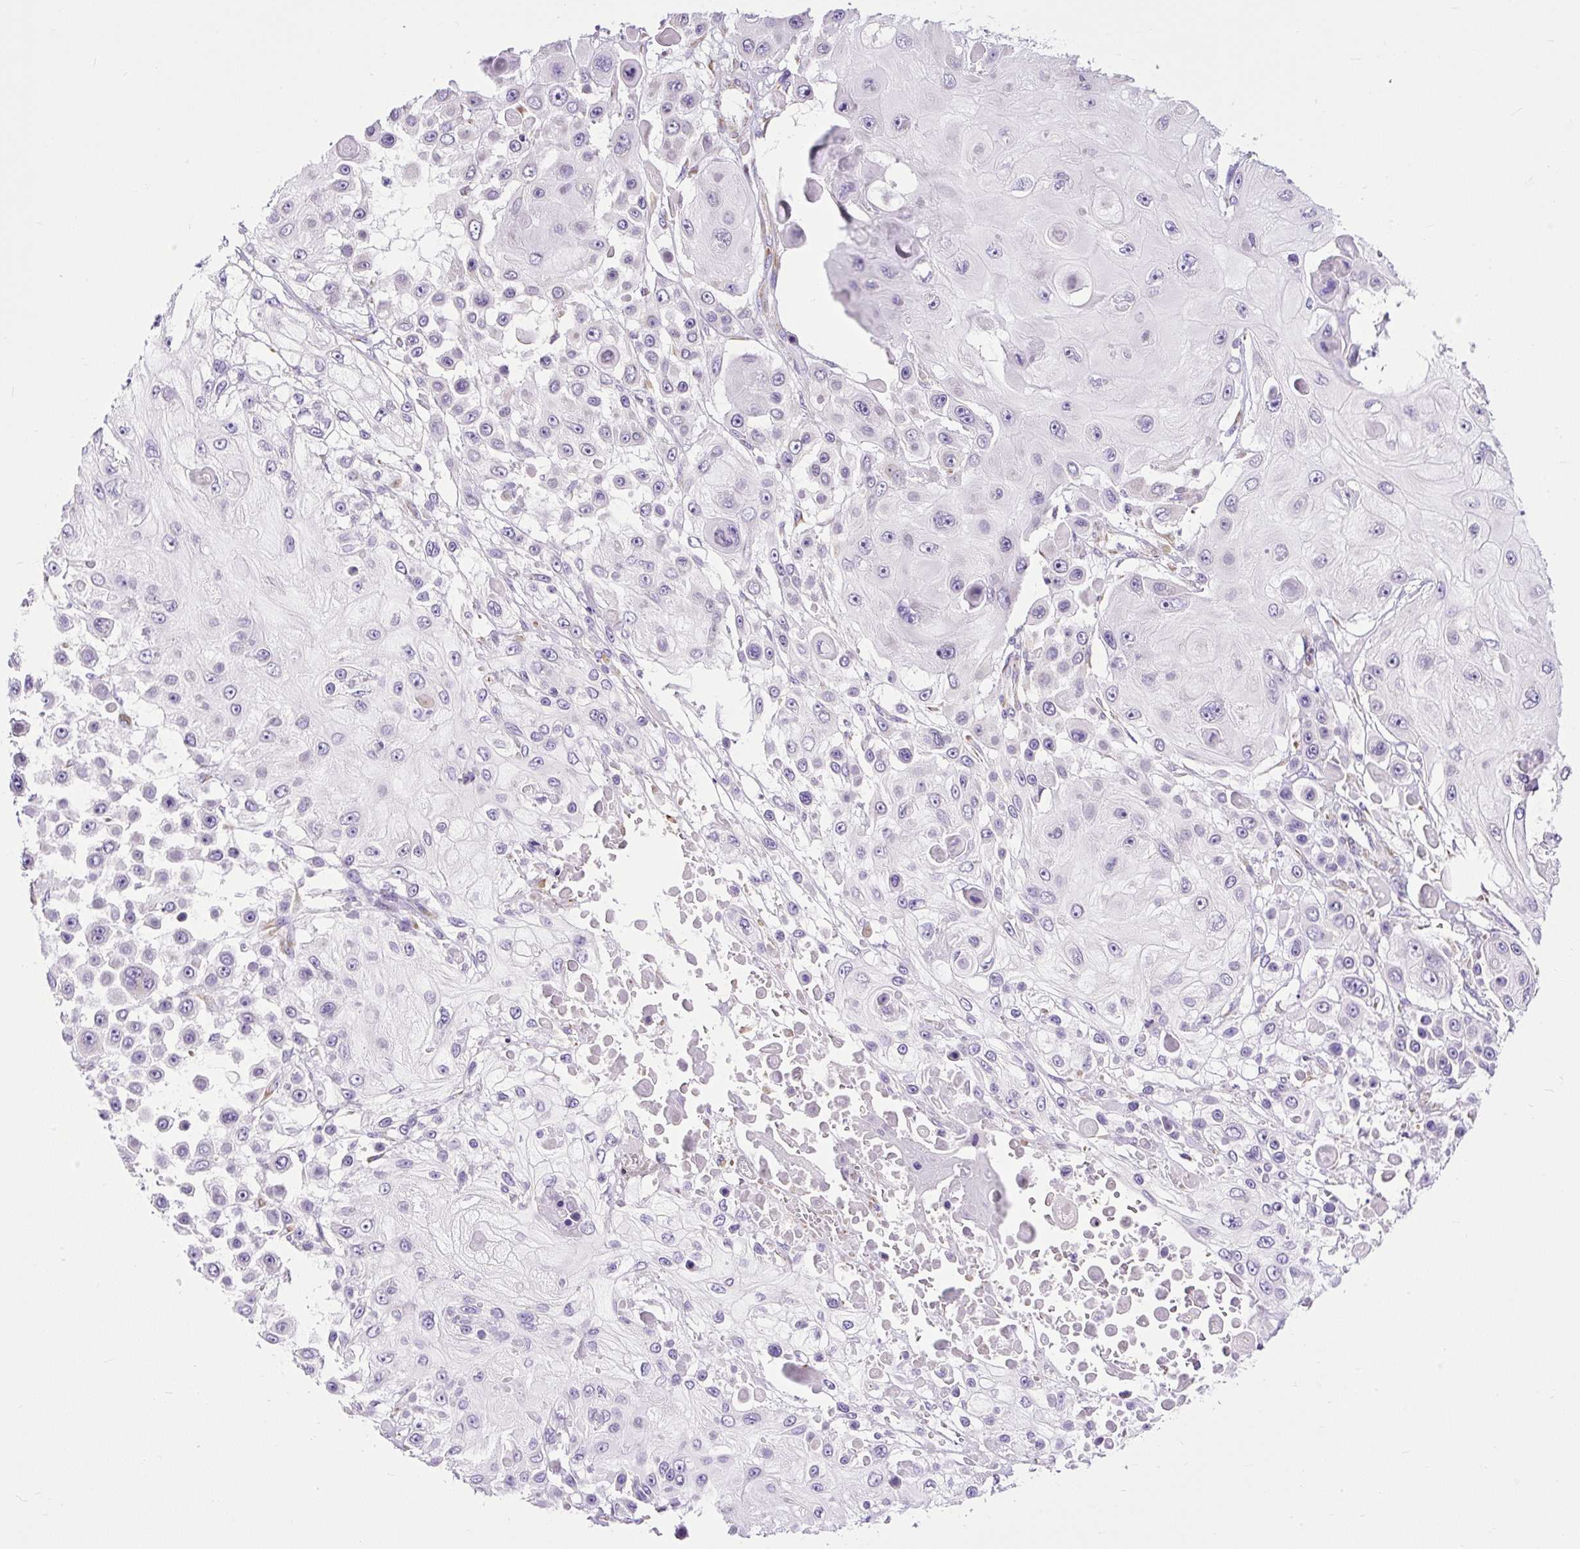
{"staining": {"intensity": "negative", "quantity": "none", "location": "none"}, "tissue": "skin cancer", "cell_type": "Tumor cells", "image_type": "cancer", "snomed": [{"axis": "morphology", "description": "Squamous cell carcinoma, NOS"}, {"axis": "topography", "description": "Skin"}], "caption": "Immunohistochemistry histopathology image of skin cancer (squamous cell carcinoma) stained for a protein (brown), which exhibits no expression in tumor cells.", "gene": "DDOST", "patient": {"sex": "male", "age": 67}}